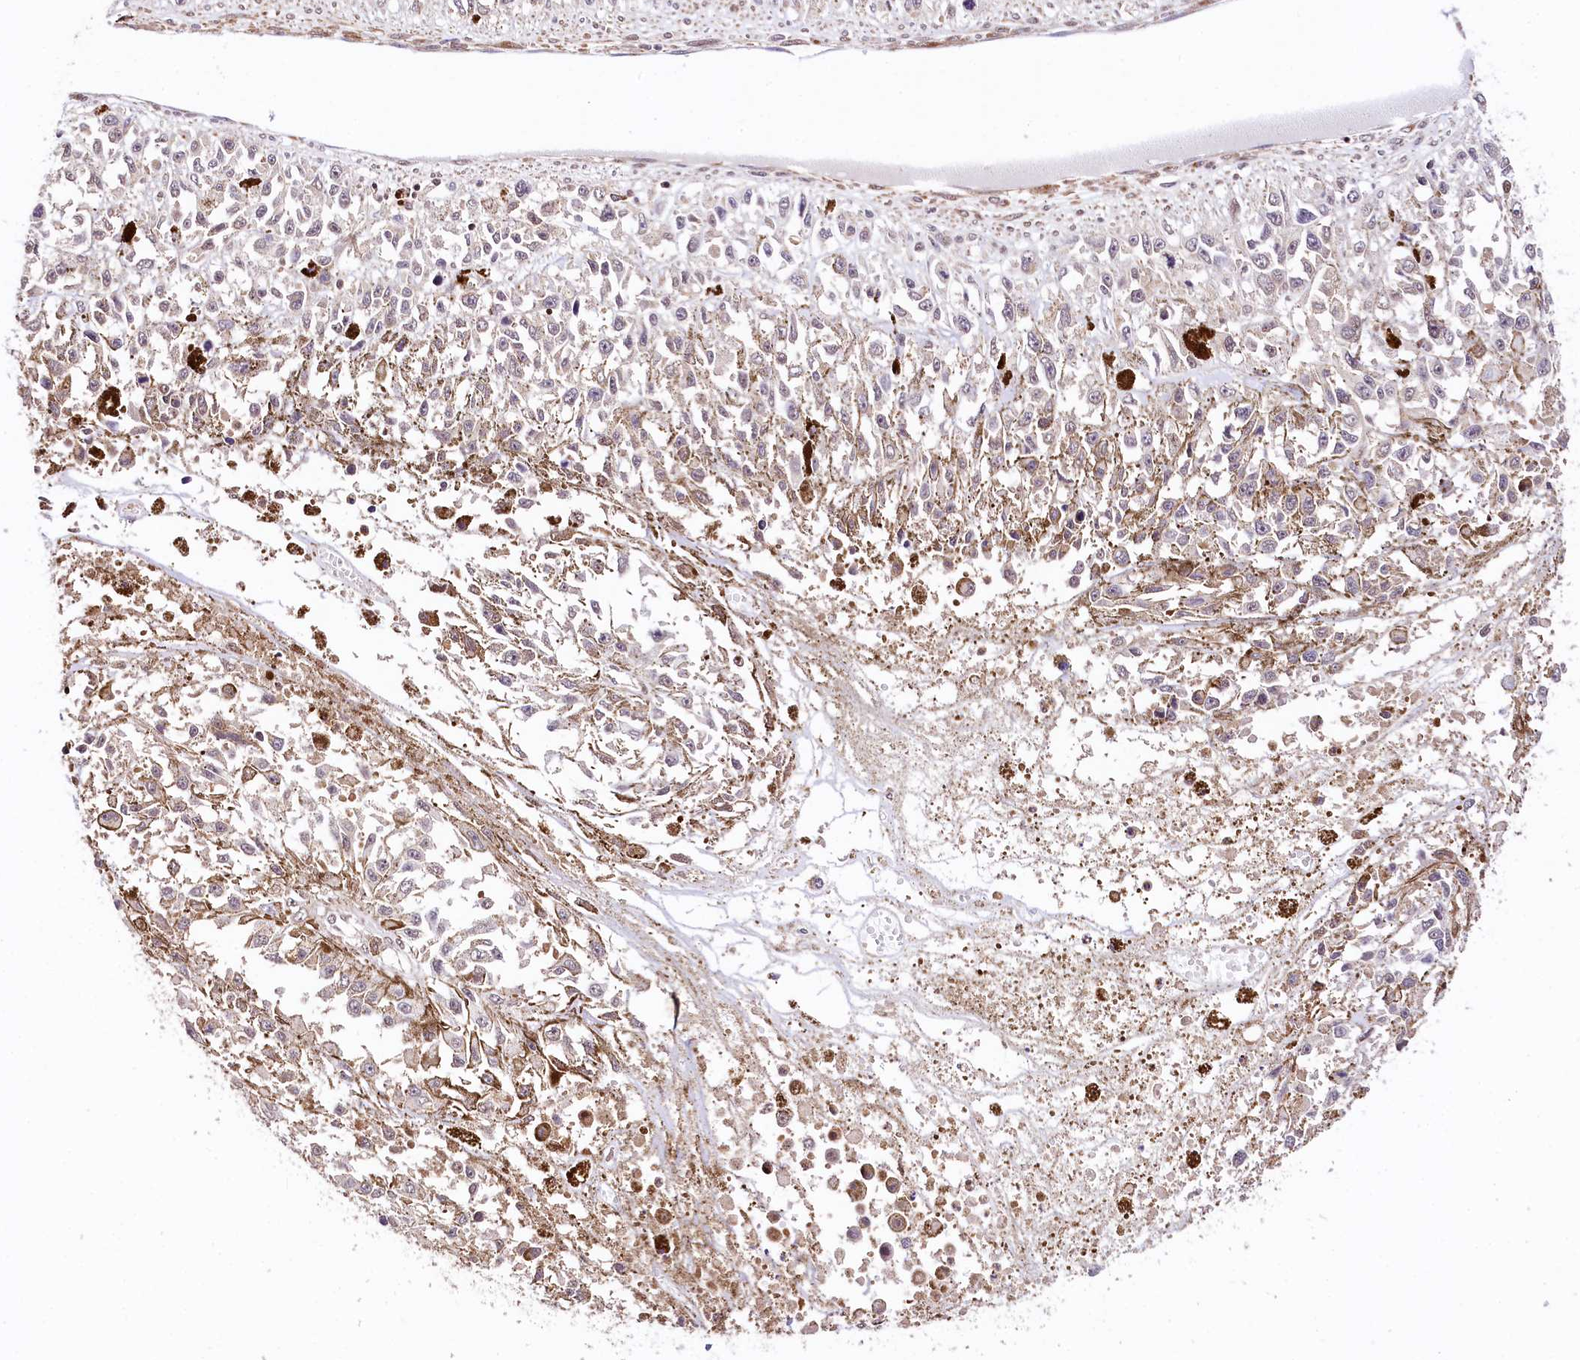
{"staining": {"intensity": "negative", "quantity": "none", "location": "none"}, "tissue": "melanoma", "cell_type": "Tumor cells", "image_type": "cancer", "snomed": [{"axis": "morphology", "description": "Malignant melanoma, Metastatic site"}, {"axis": "topography", "description": "Lymph node"}], "caption": "Human malignant melanoma (metastatic site) stained for a protein using immunohistochemistry reveals no positivity in tumor cells.", "gene": "CHORDC1", "patient": {"sex": "male", "age": 59}}